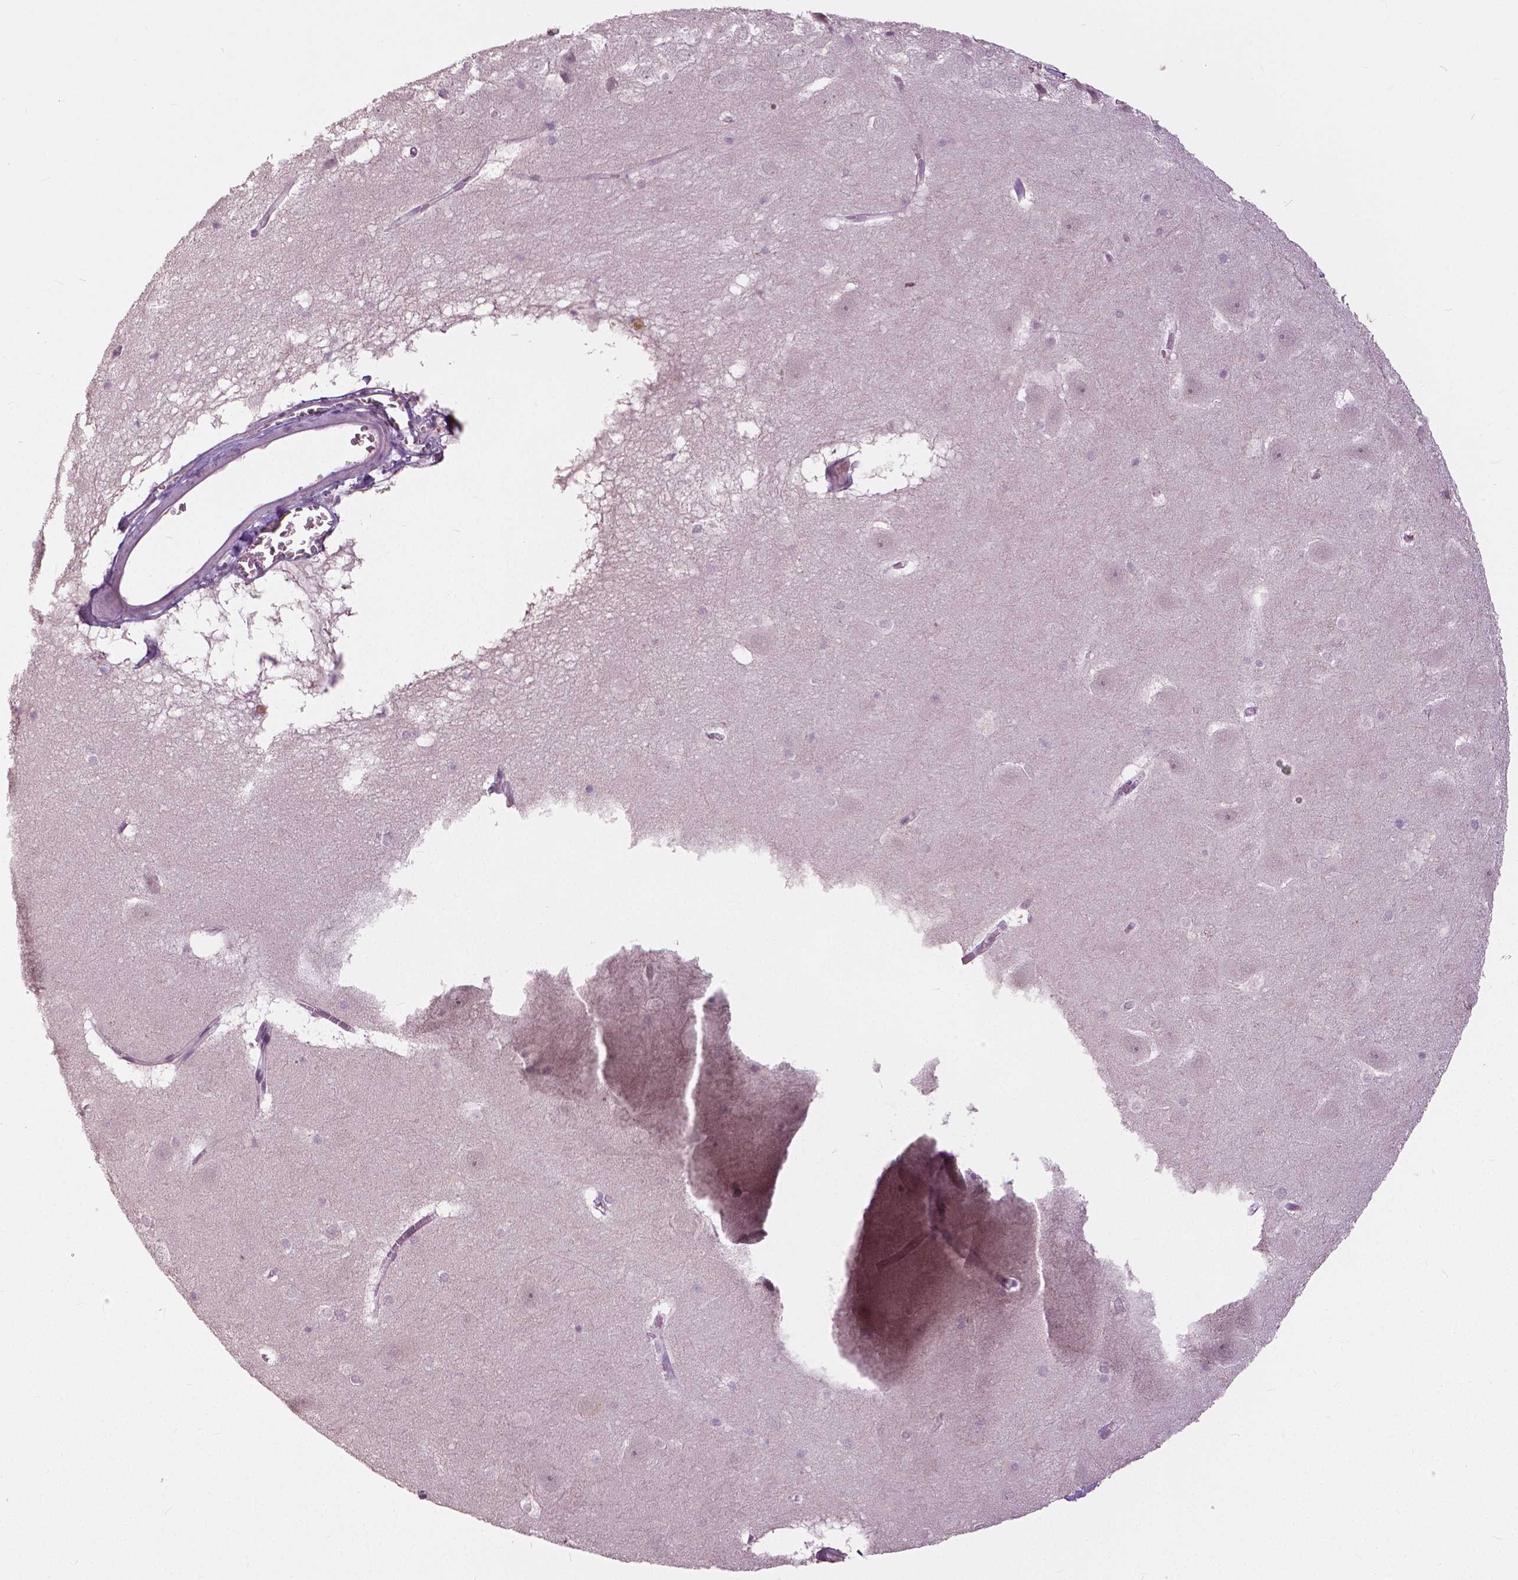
{"staining": {"intensity": "negative", "quantity": "none", "location": "none"}, "tissue": "hippocampus", "cell_type": "Glial cells", "image_type": "normal", "snomed": [{"axis": "morphology", "description": "Normal tissue, NOS"}, {"axis": "topography", "description": "Hippocampus"}], "caption": "IHC of normal human hippocampus exhibits no positivity in glial cells. Brightfield microscopy of immunohistochemistry stained with DAB (brown) and hematoxylin (blue), captured at high magnification.", "gene": "NANOG", "patient": {"sex": "male", "age": 45}}